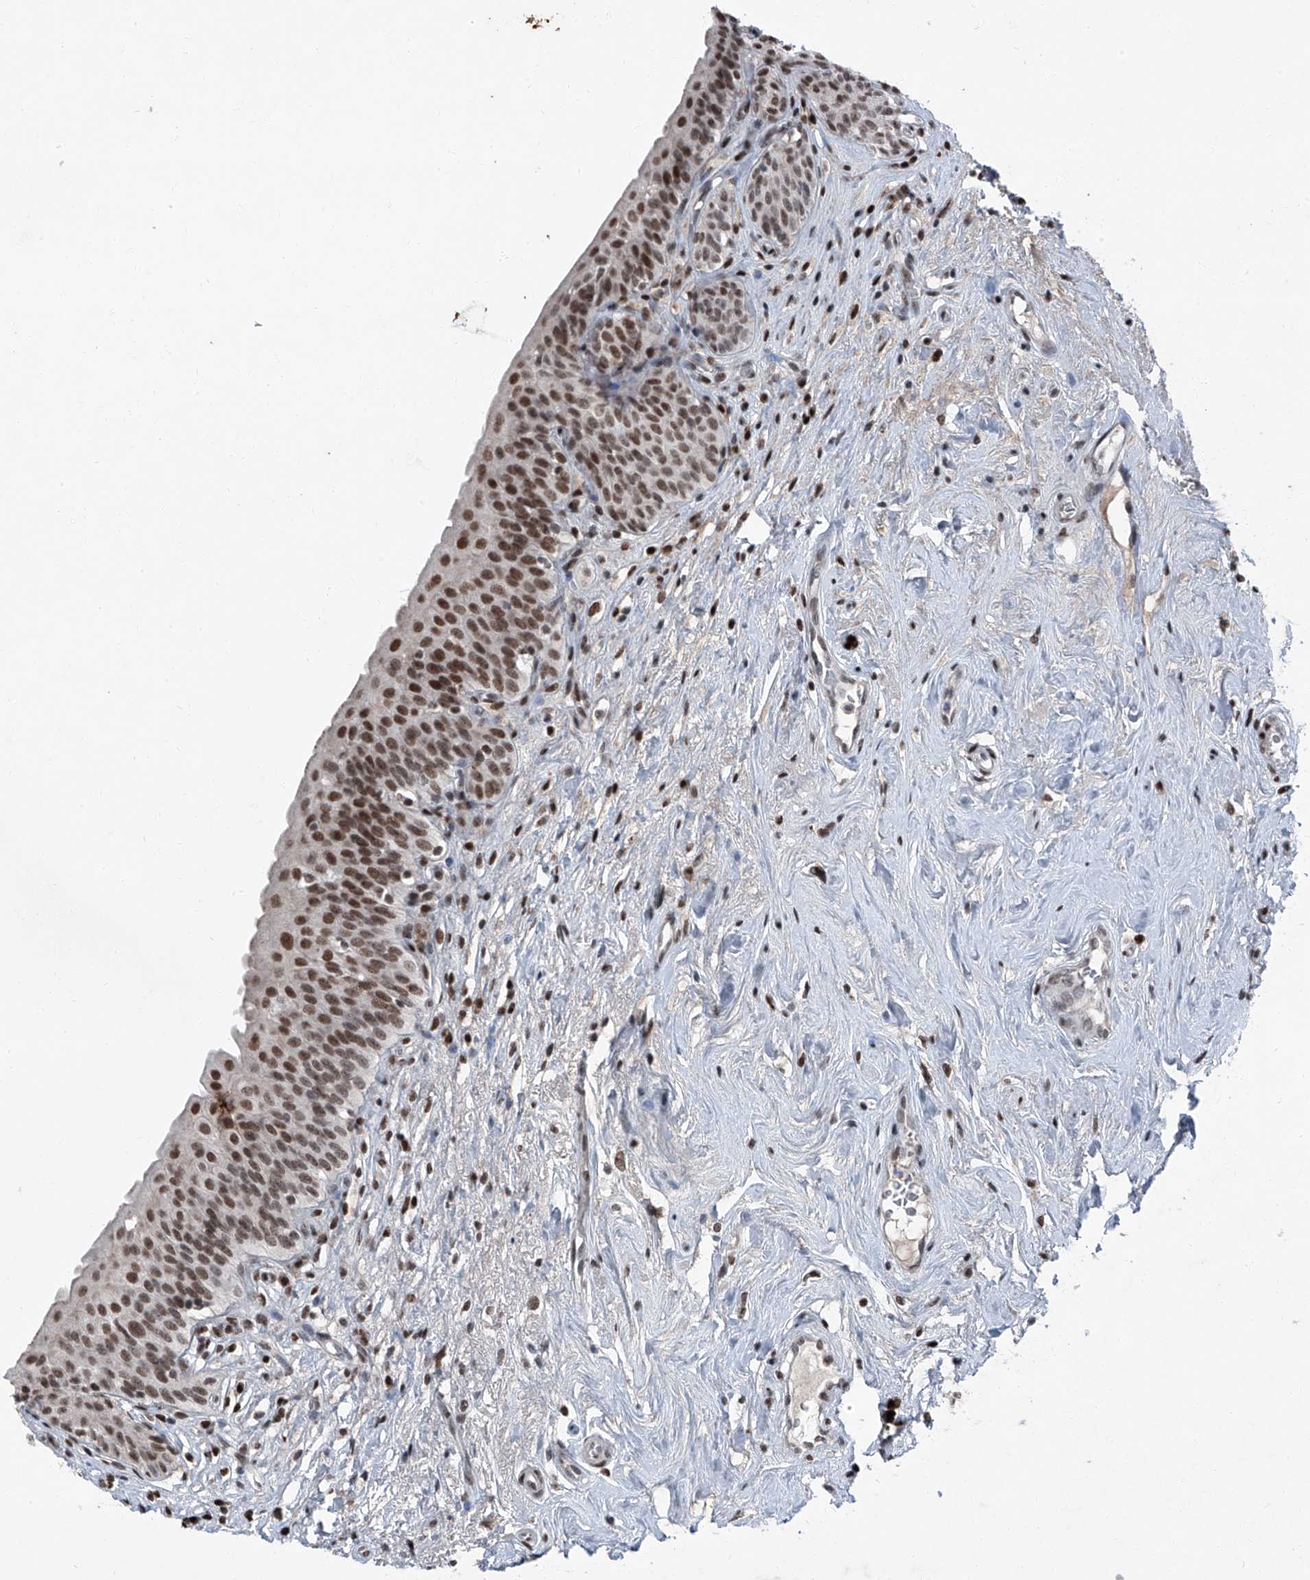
{"staining": {"intensity": "moderate", "quantity": ">75%", "location": "nuclear"}, "tissue": "urinary bladder", "cell_type": "Urothelial cells", "image_type": "normal", "snomed": [{"axis": "morphology", "description": "Normal tissue, NOS"}, {"axis": "topography", "description": "Urinary bladder"}], "caption": "Immunohistochemical staining of benign human urinary bladder displays >75% levels of moderate nuclear protein staining in about >75% of urothelial cells. Using DAB (3,3'-diaminobenzidine) (brown) and hematoxylin (blue) stains, captured at high magnification using brightfield microscopy.", "gene": "BMI1", "patient": {"sex": "male", "age": 83}}